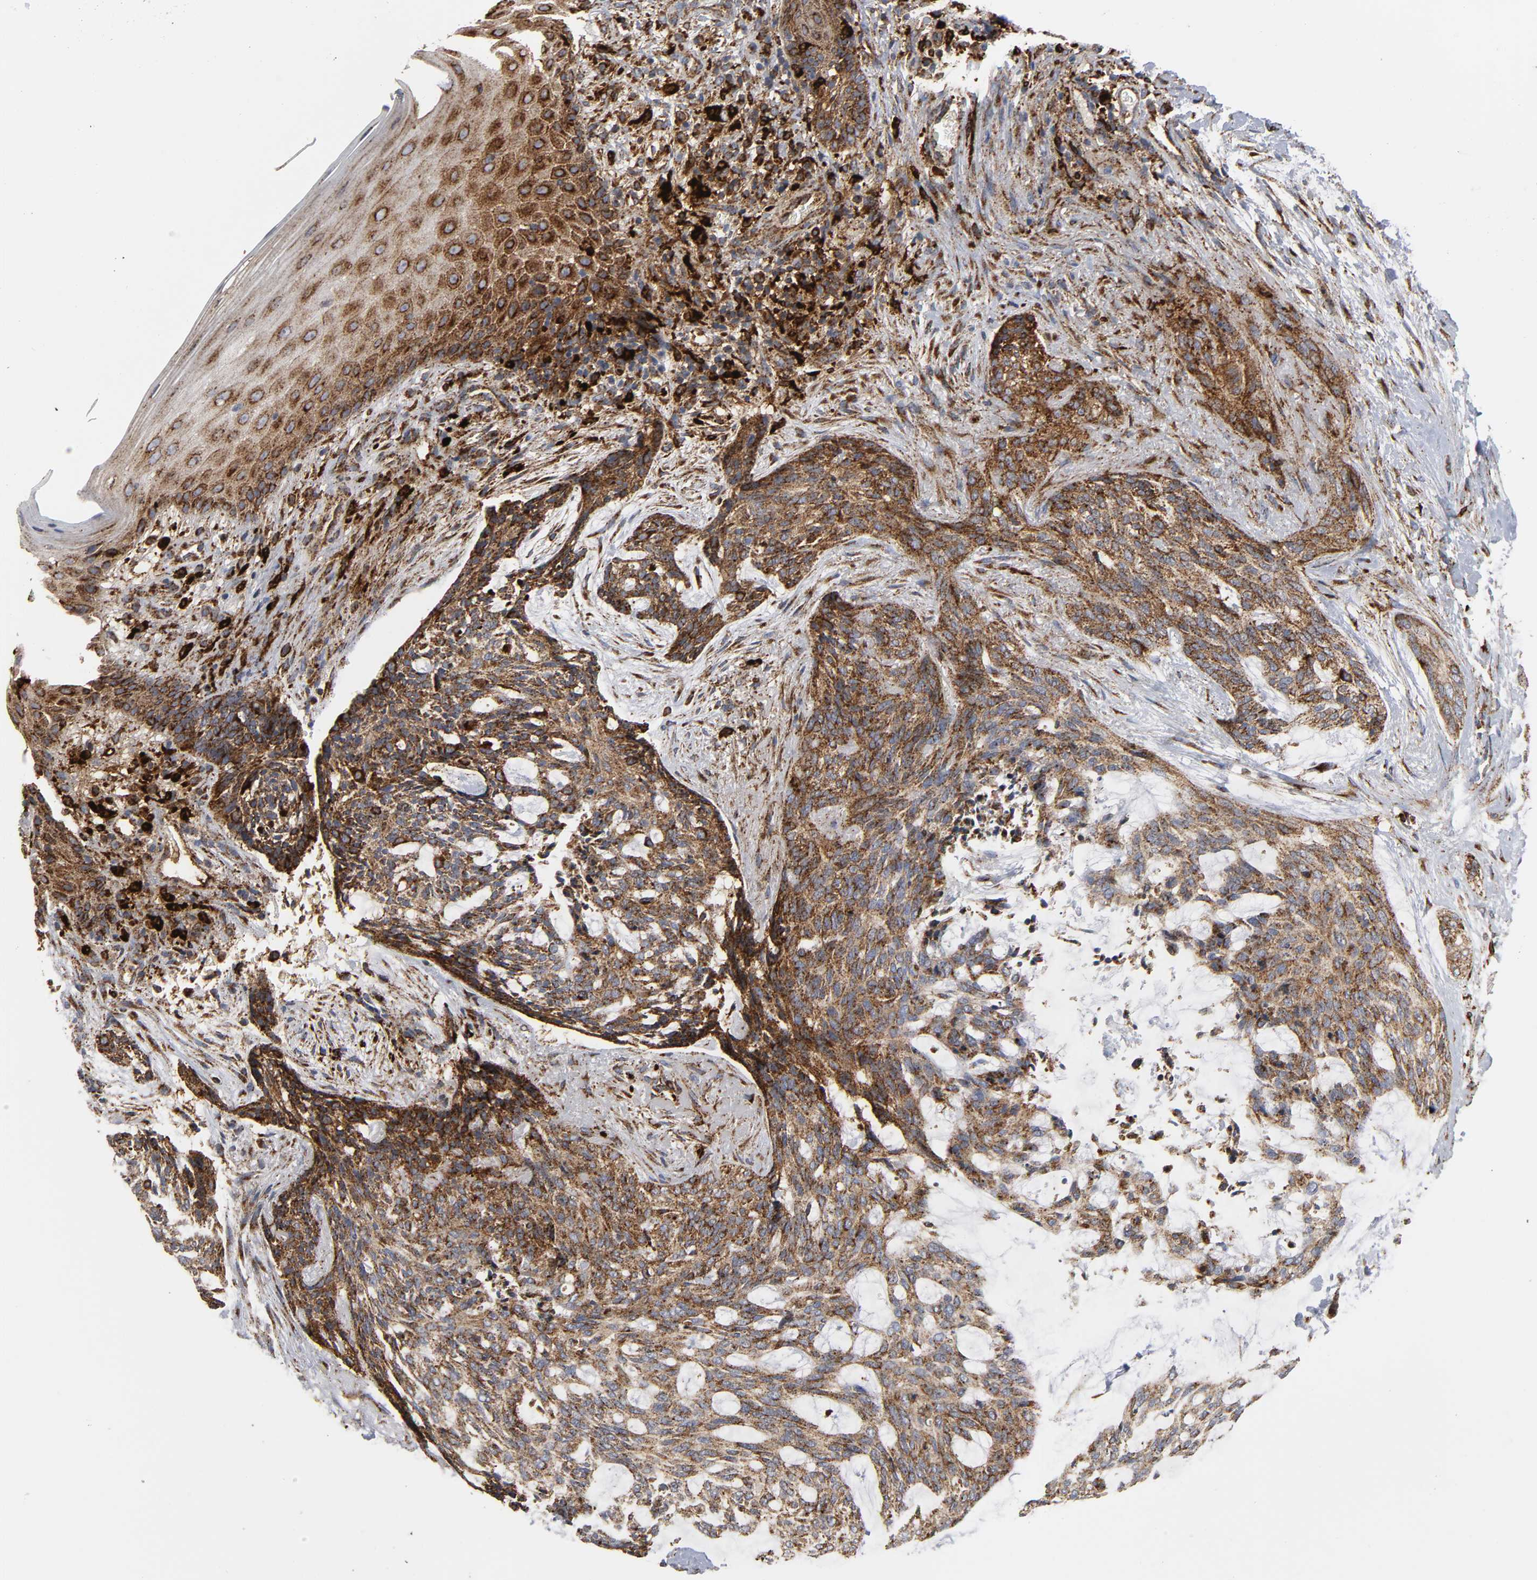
{"staining": {"intensity": "strong", "quantity": ">75%", "location": "cytoplasmic/membranous"}, "tissue": "skin cancer", "cell_type": "Tumor cells", "image_type": "cancer", "snomed": [{"axis": "morphology", "description": "Normal tissue, NOS"}, {"axis": "morphology", "description": "Basal cell carcinoma"}, {"axis": "topography", "description": "Skin"}], "caption": "Skin cancer was stained to show a protein in brown. There is high levels of strong cytoplasmic/membranous positivity in about >75% of tumor cells.", "gene": "PSAP", "patient": {"sex": "female", "age": 71}}